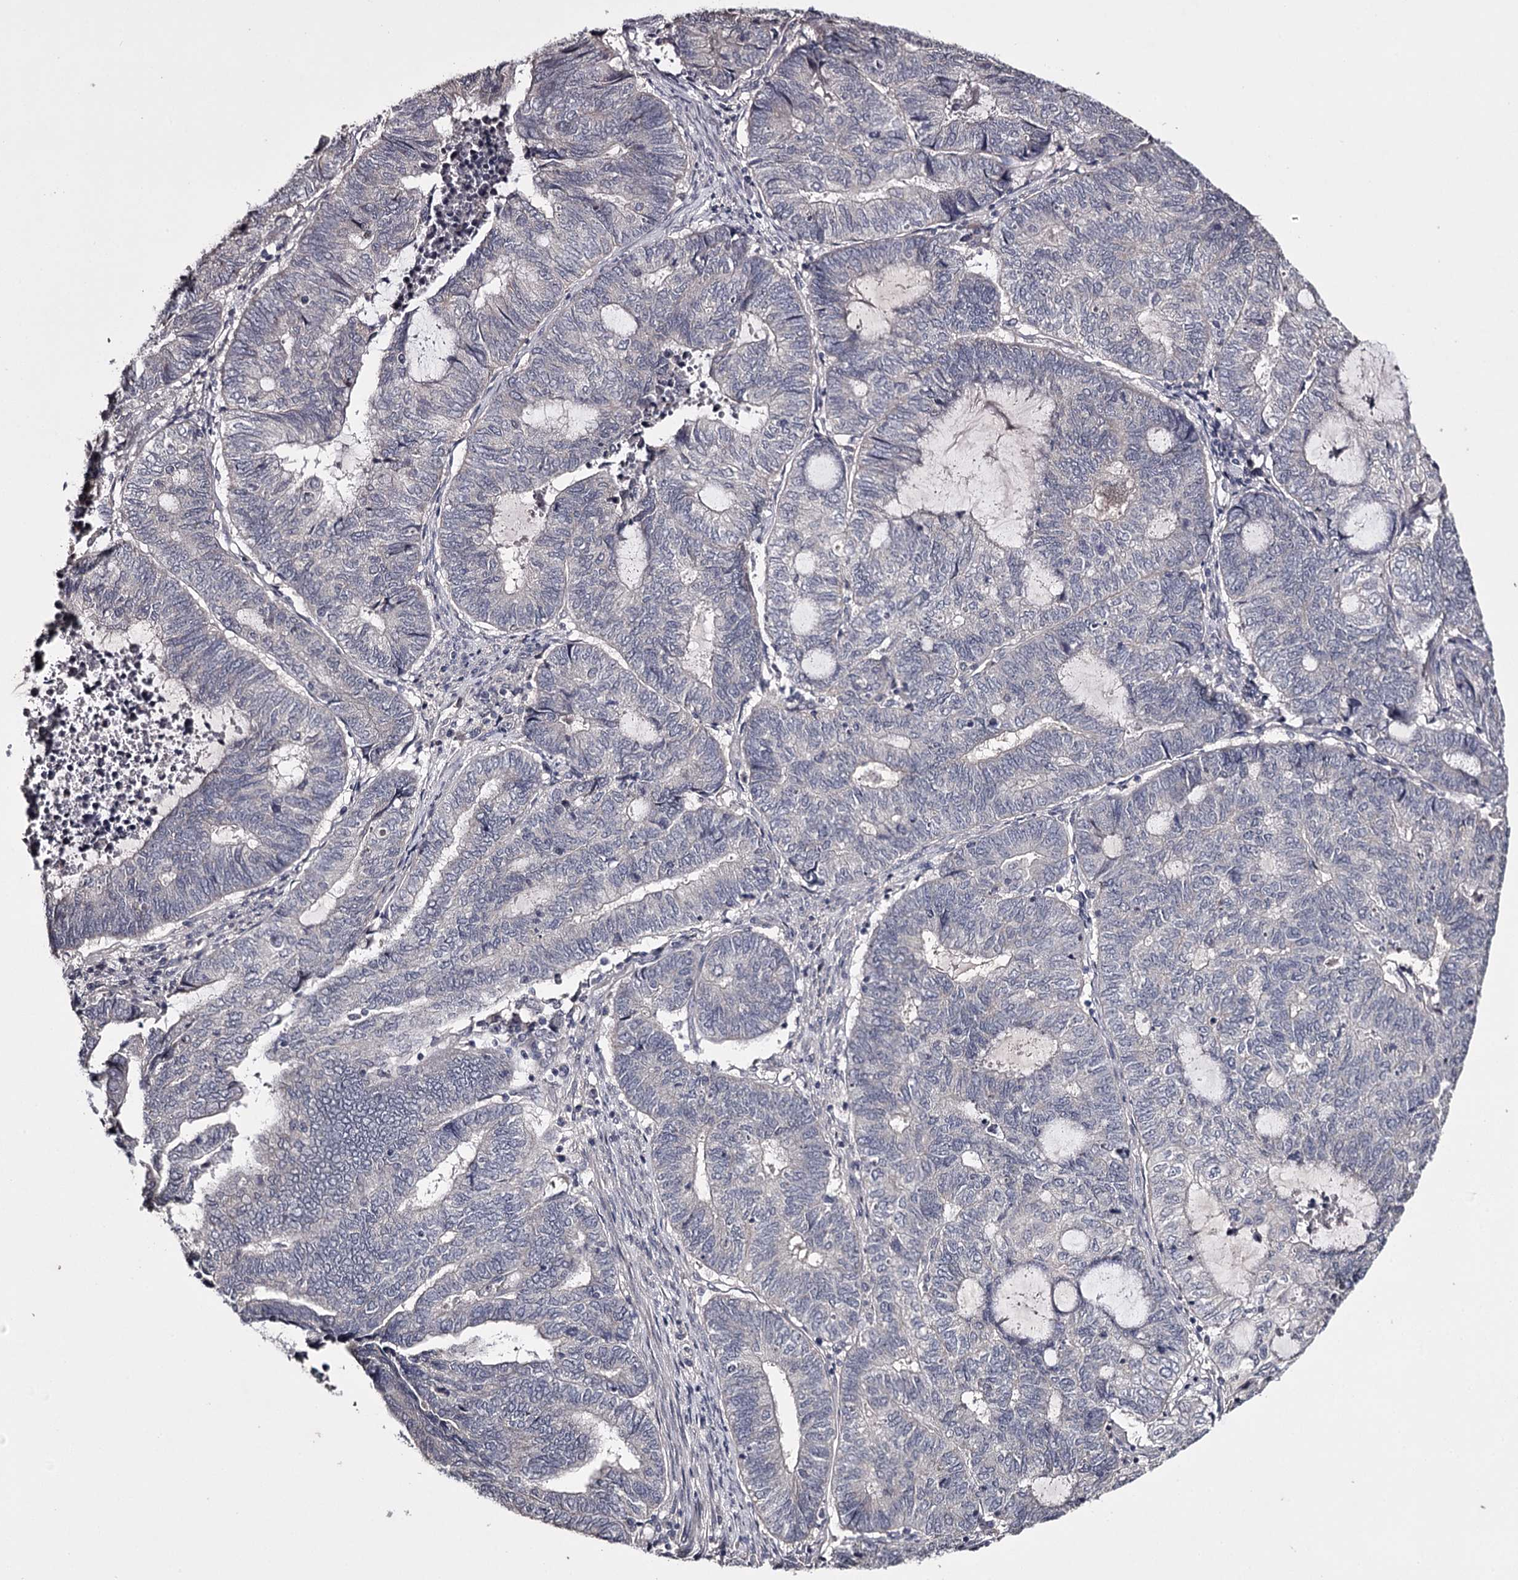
{"staining": {"intensity": "negative", "quantity": "none", "location": "none"}, "tissue": "endometrial cancer", "cell_type": "Tumor cells", "image_type": "cancer", "snomed": [{"axis": "morphology", "description": "Adenocarcinoma, NOS"}, {"axis": "topography", "description": "Uterus"}, {"axis": "topography", "description": "Endometrium"}], "caption": "There is no significant positivity in tumor cells of endometrial adenocarcinoma. Brightfield microscopy of immunohistochemistry (IHC) stained with DAB (3,3'-diaminobenzidine) (brown) and hematoxylin (blue), captured at high magnification.", "gene": "PRM2", "patient": {"sex": "female", "age": 70}}